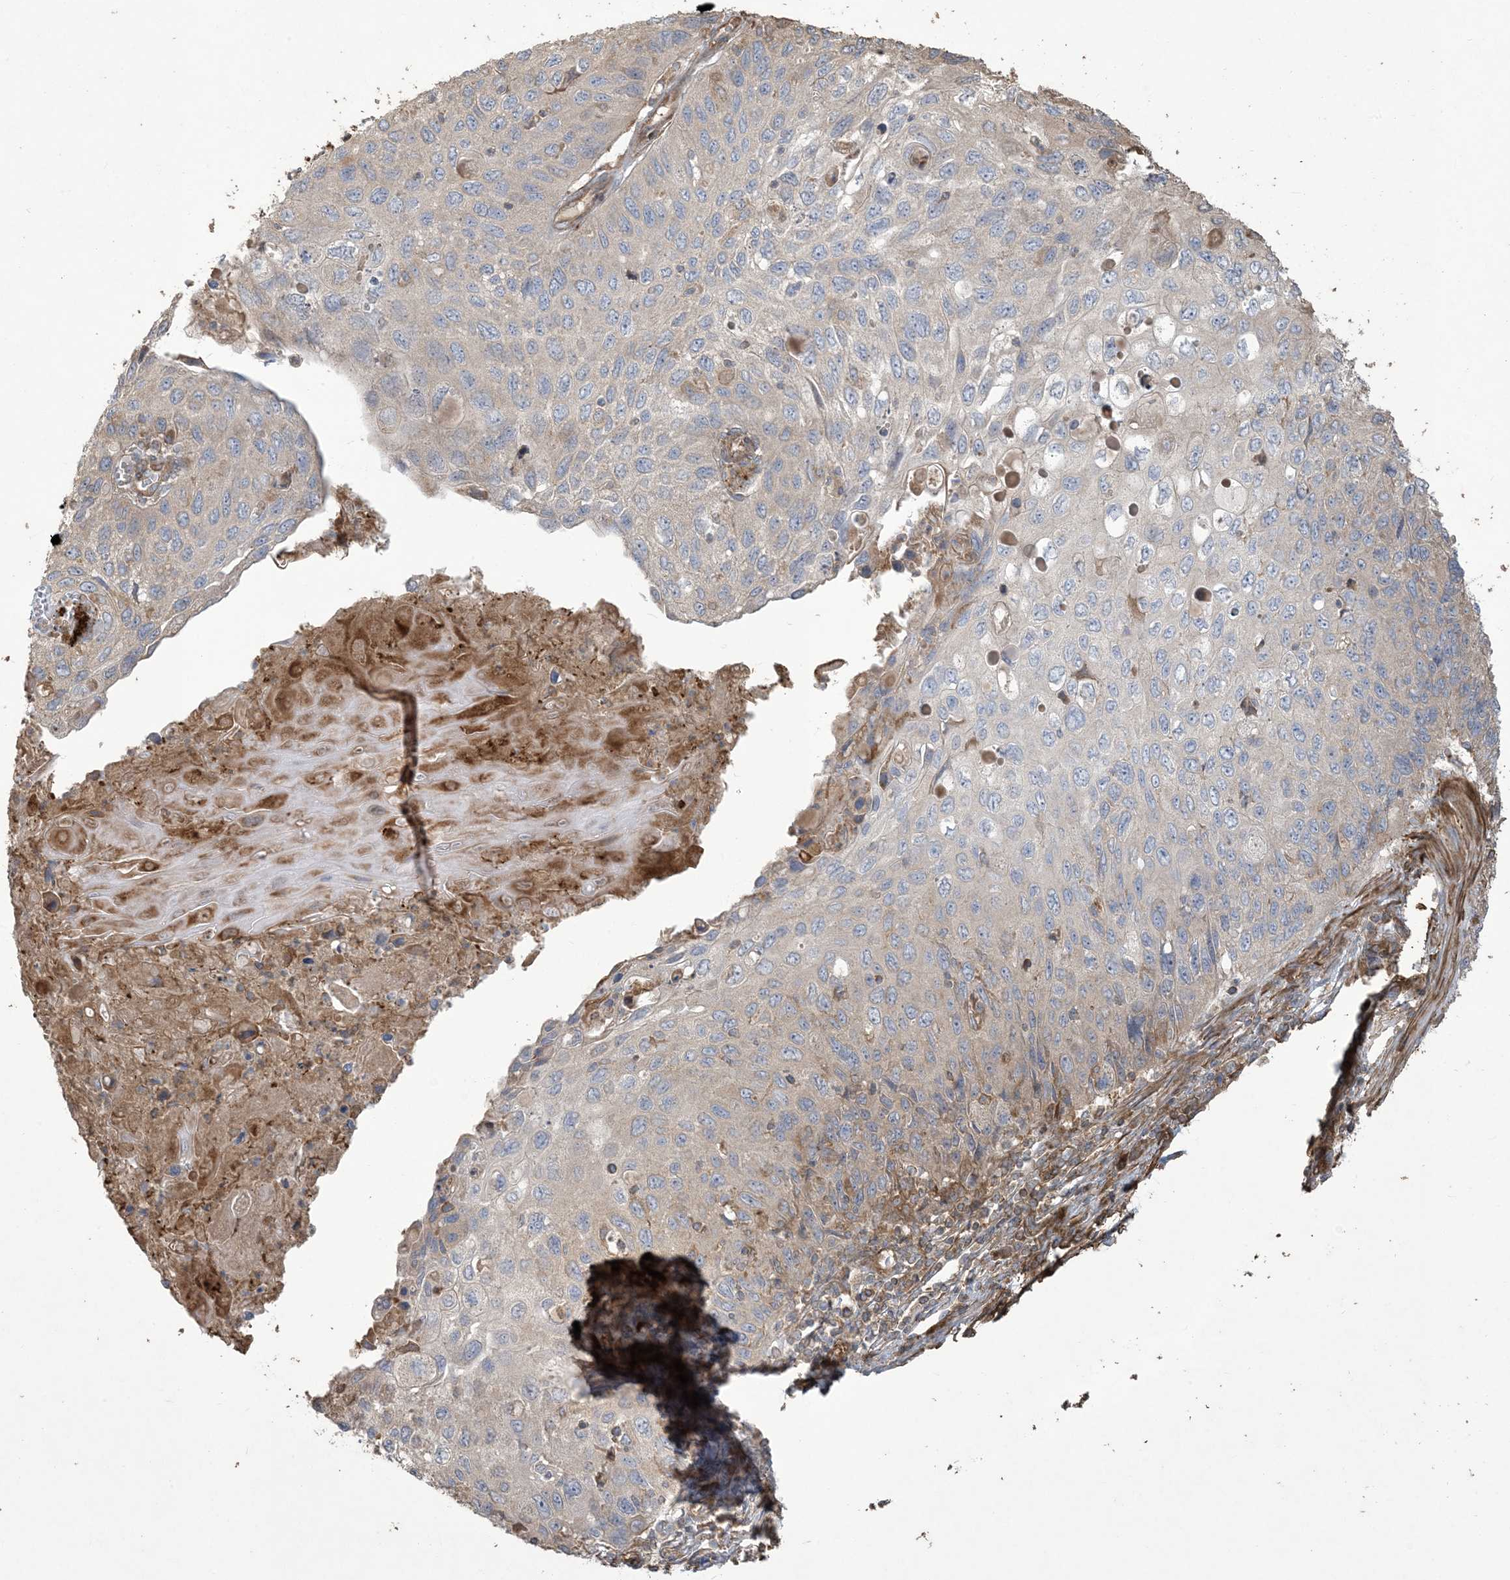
{"staining": {"intensity": "negative", "quantity": "none", "location": "none"}, "tissue": "cervical cancer", "cell_type": "Tumor cells", "image_type": "cancer", "snomed": [{"axis": "morphology", "description": "Squamous cell carcinoma, NOS"}, {"axis": "topography", "description": "Cervix"}], "caption": "Immunohistochemistry (IHC) histopathology image of neoplastic tissue: human squamous cell carcinoma (cervical) stained with DAB (3,3'-diaminobenzidine) shows no significant protein positivity in tumor cells.", "gene": "KLHL18", "patient": {"sex": "female", "age": 70}}